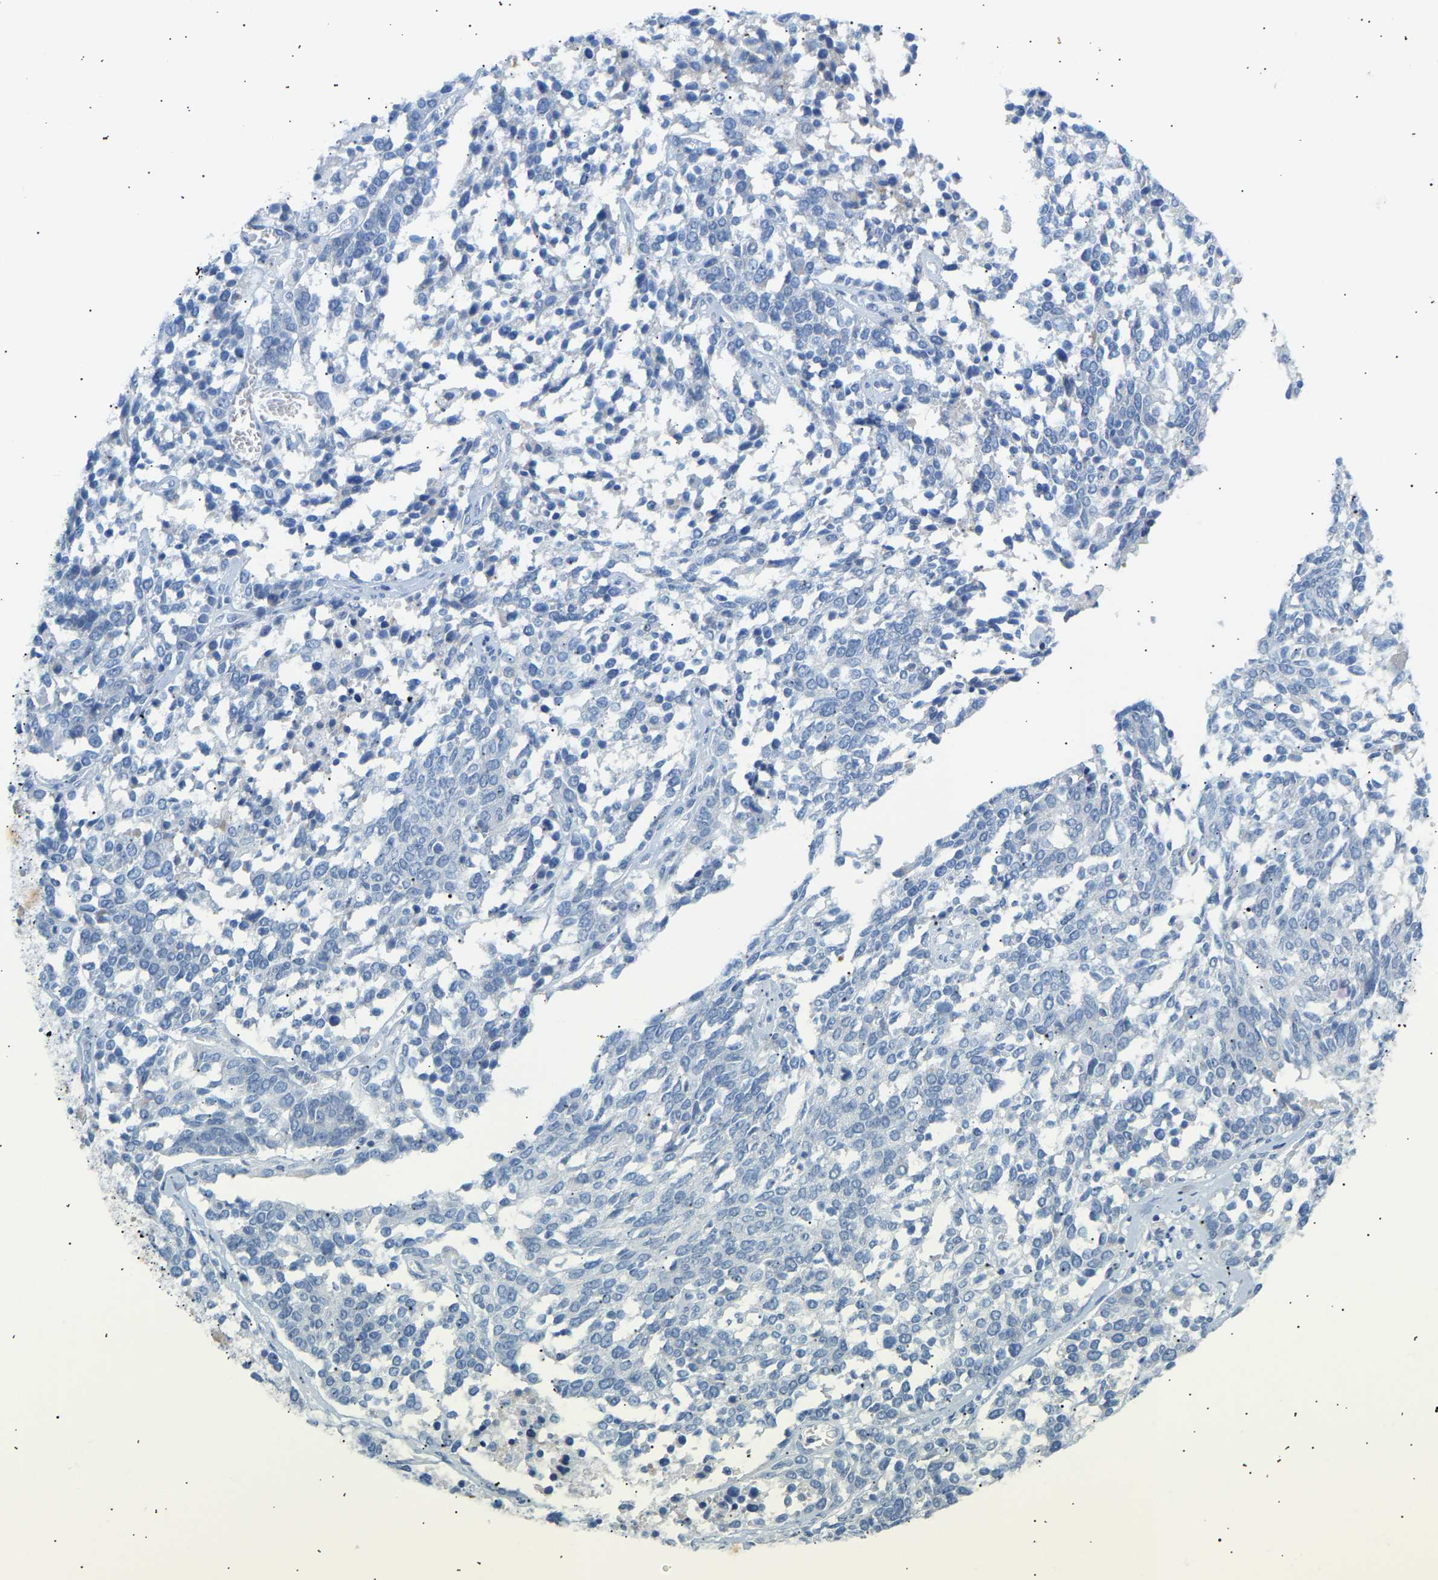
{"staining": {"intensity": "negative", "quantity": "none", "location": "none"}, "tissue": "ovarian cancer", "cell_type": "Tumor cells", "image_type": "cancer", "snomed": [{"axis": "morphology", "description": "Cystadenocarcinoma, serous, NOS"}, {"axis": "topography", "description": "Ovary"}], "caption": "Ovarian cancer was stained to show a protein in brown. There is no significant expression in tumor cells. The staining was performed using DAB to visualize the protein expression in brown, while the nuclei were stained in blue with hematoxylin (Magnification: 20x).", "gene": "PEX1", "patient": {"sex": "female", "age": 44}}